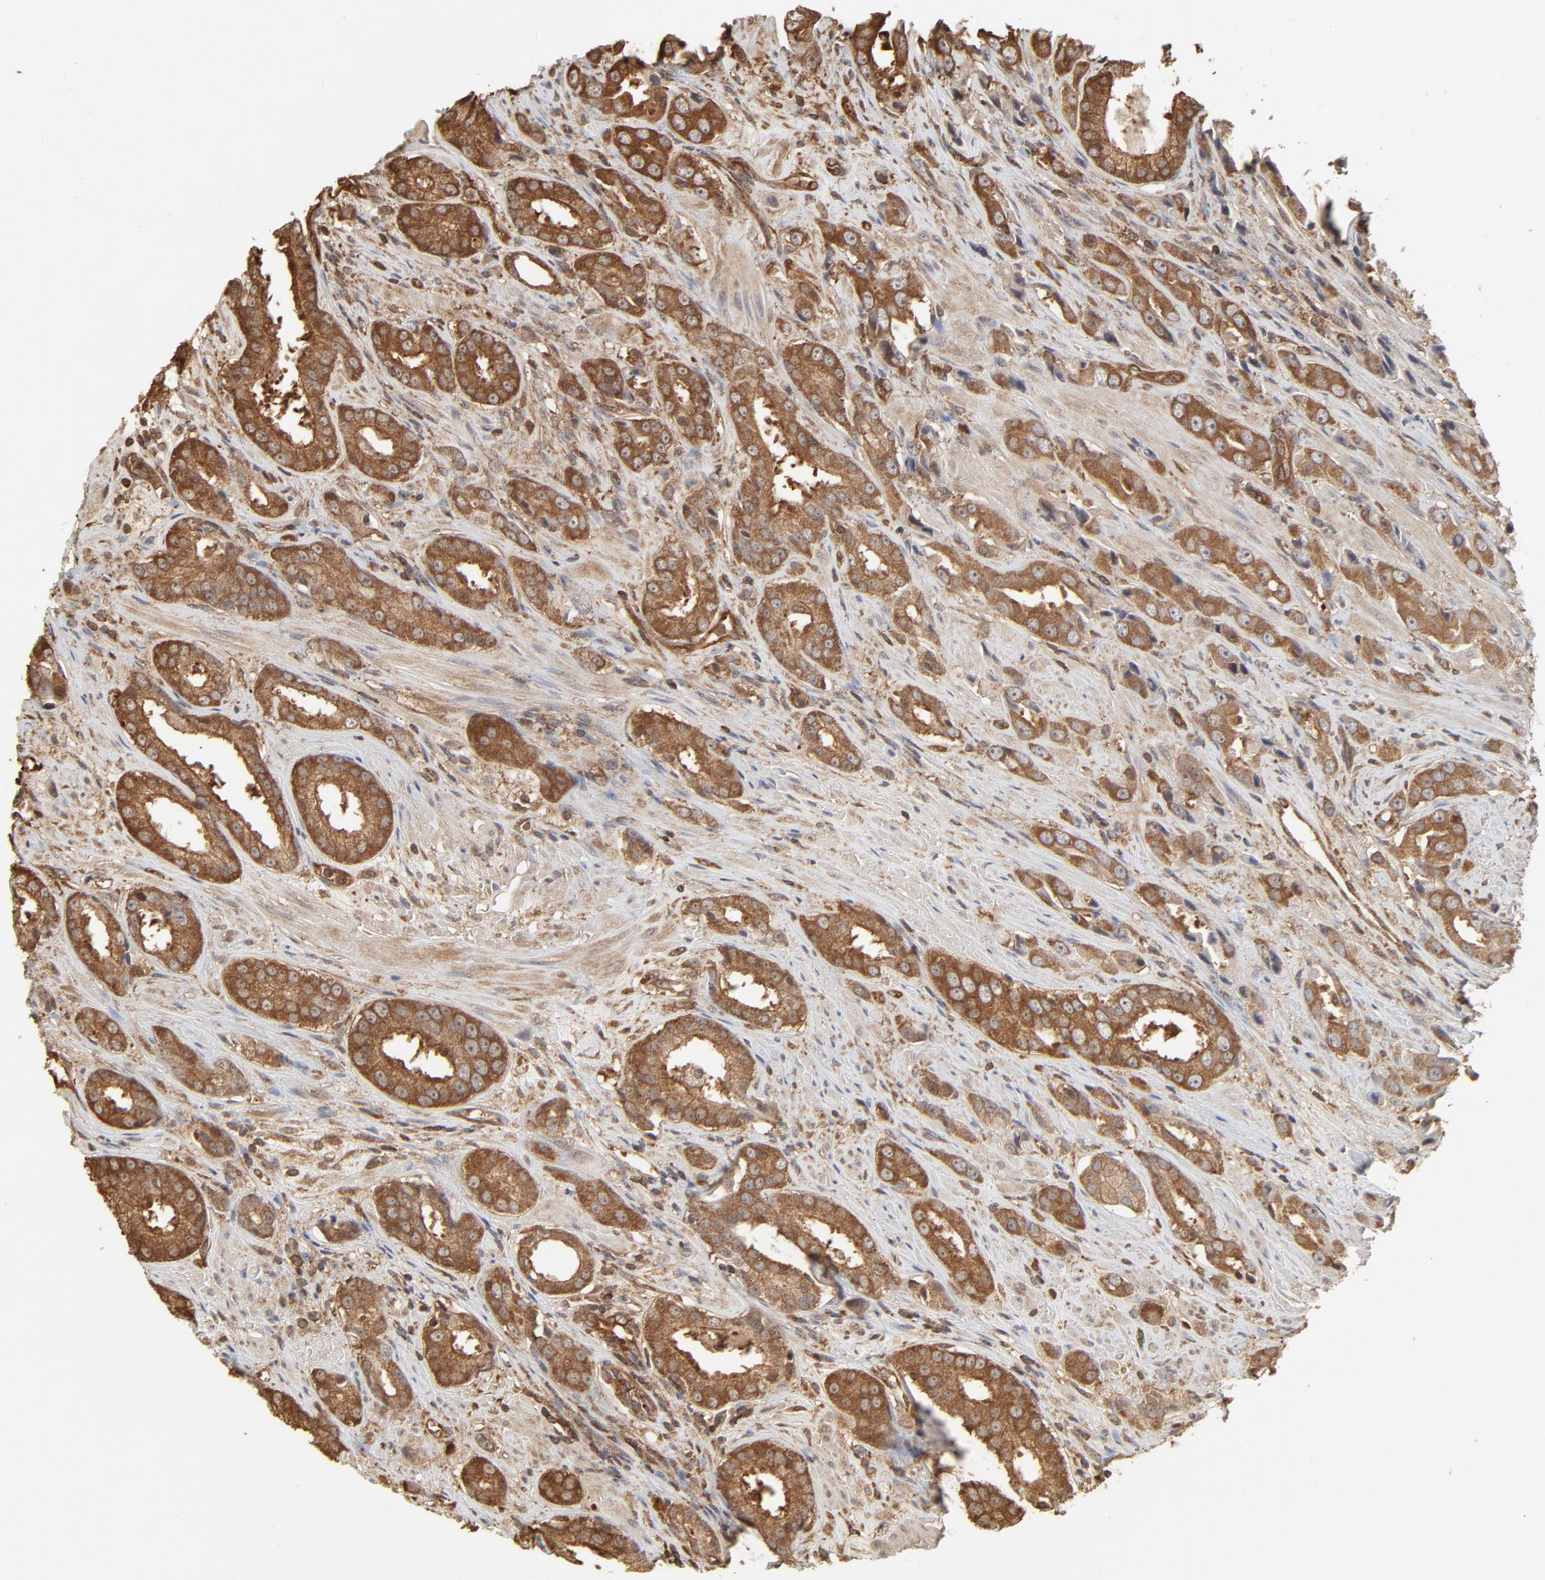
{"staining": {"intensity": "moderate", "quantity": ">75%", "location": "cytoplasmic/membranous"}, "tissue": "prostate cancer", "cell_type": "Tumor cells", "image_type": "cancer", "snomed": [{"axis": "morphology", "description": "Adenocarcinoma, Medium grade"}, {"axis": "topography", "description": "Prostate"}], "caption": "Adenocarcinoma (medium-grade) (prostate) stained for a protein displays moderate cytoplasmic/membranous positivity in tumor cells.", "gene": "PPP2CA", "patient": {"sex": "male", "age": 53}}